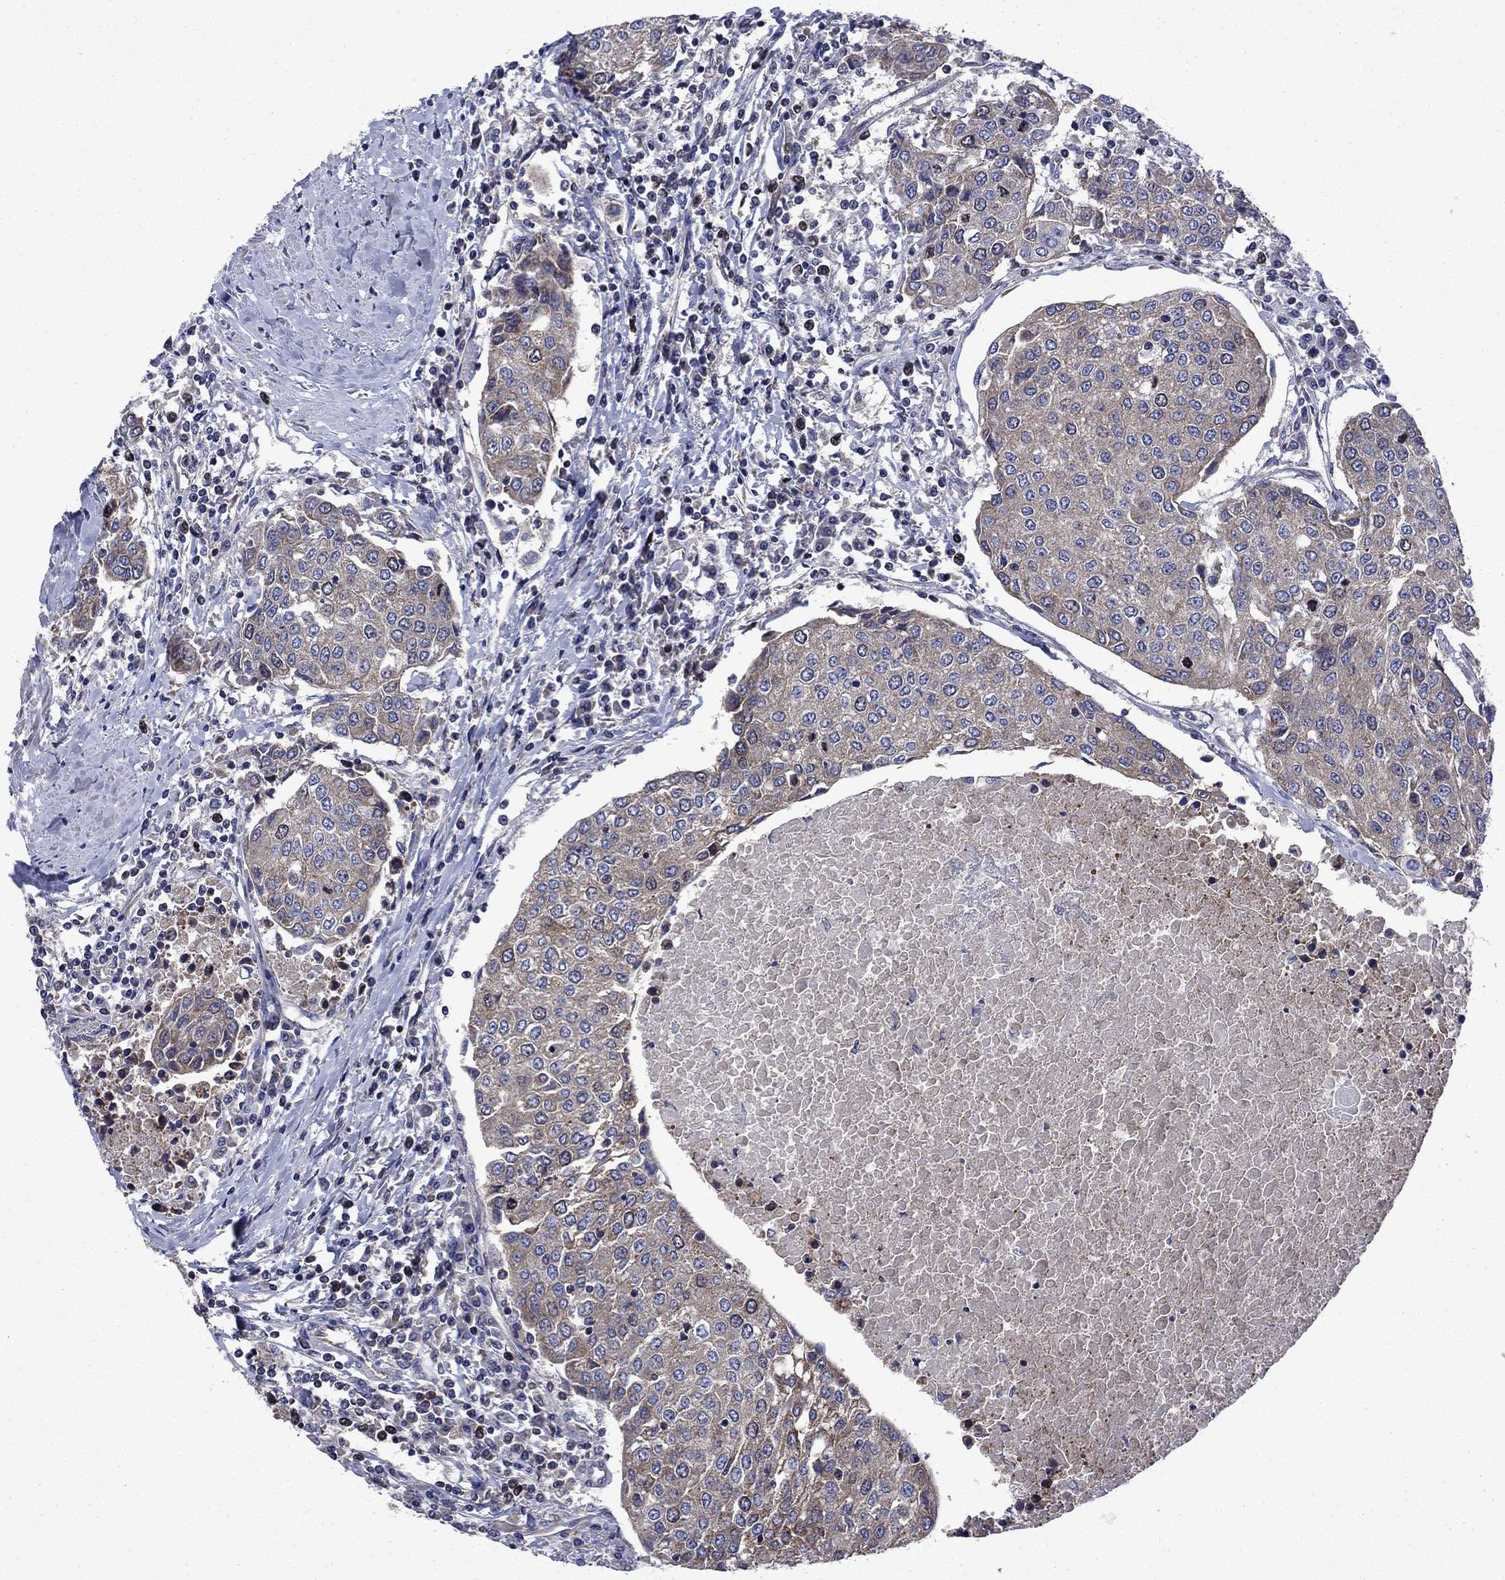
{"staining": {"intensity": "weak", "quantity": "25%-75%", "location": "cytoplasmic/membranous"}, "tissue": "urothelial cancer", "cell_type": "Tumor cells", "image_type": "cancer", "snomed": [{"axis": "morphology", "description": "Urothelial carcinoma, High grade"}, {"axis": "topography", "description": "Urinary bladder"}], "caption": "Weak cytoplasmic/membranous protein expression is present in approximately 25%-75% of tumor cells in high-grade urothelial carcinoma.", "gene": "KIF22", "patient": {"sex": "female", "age": 85}}